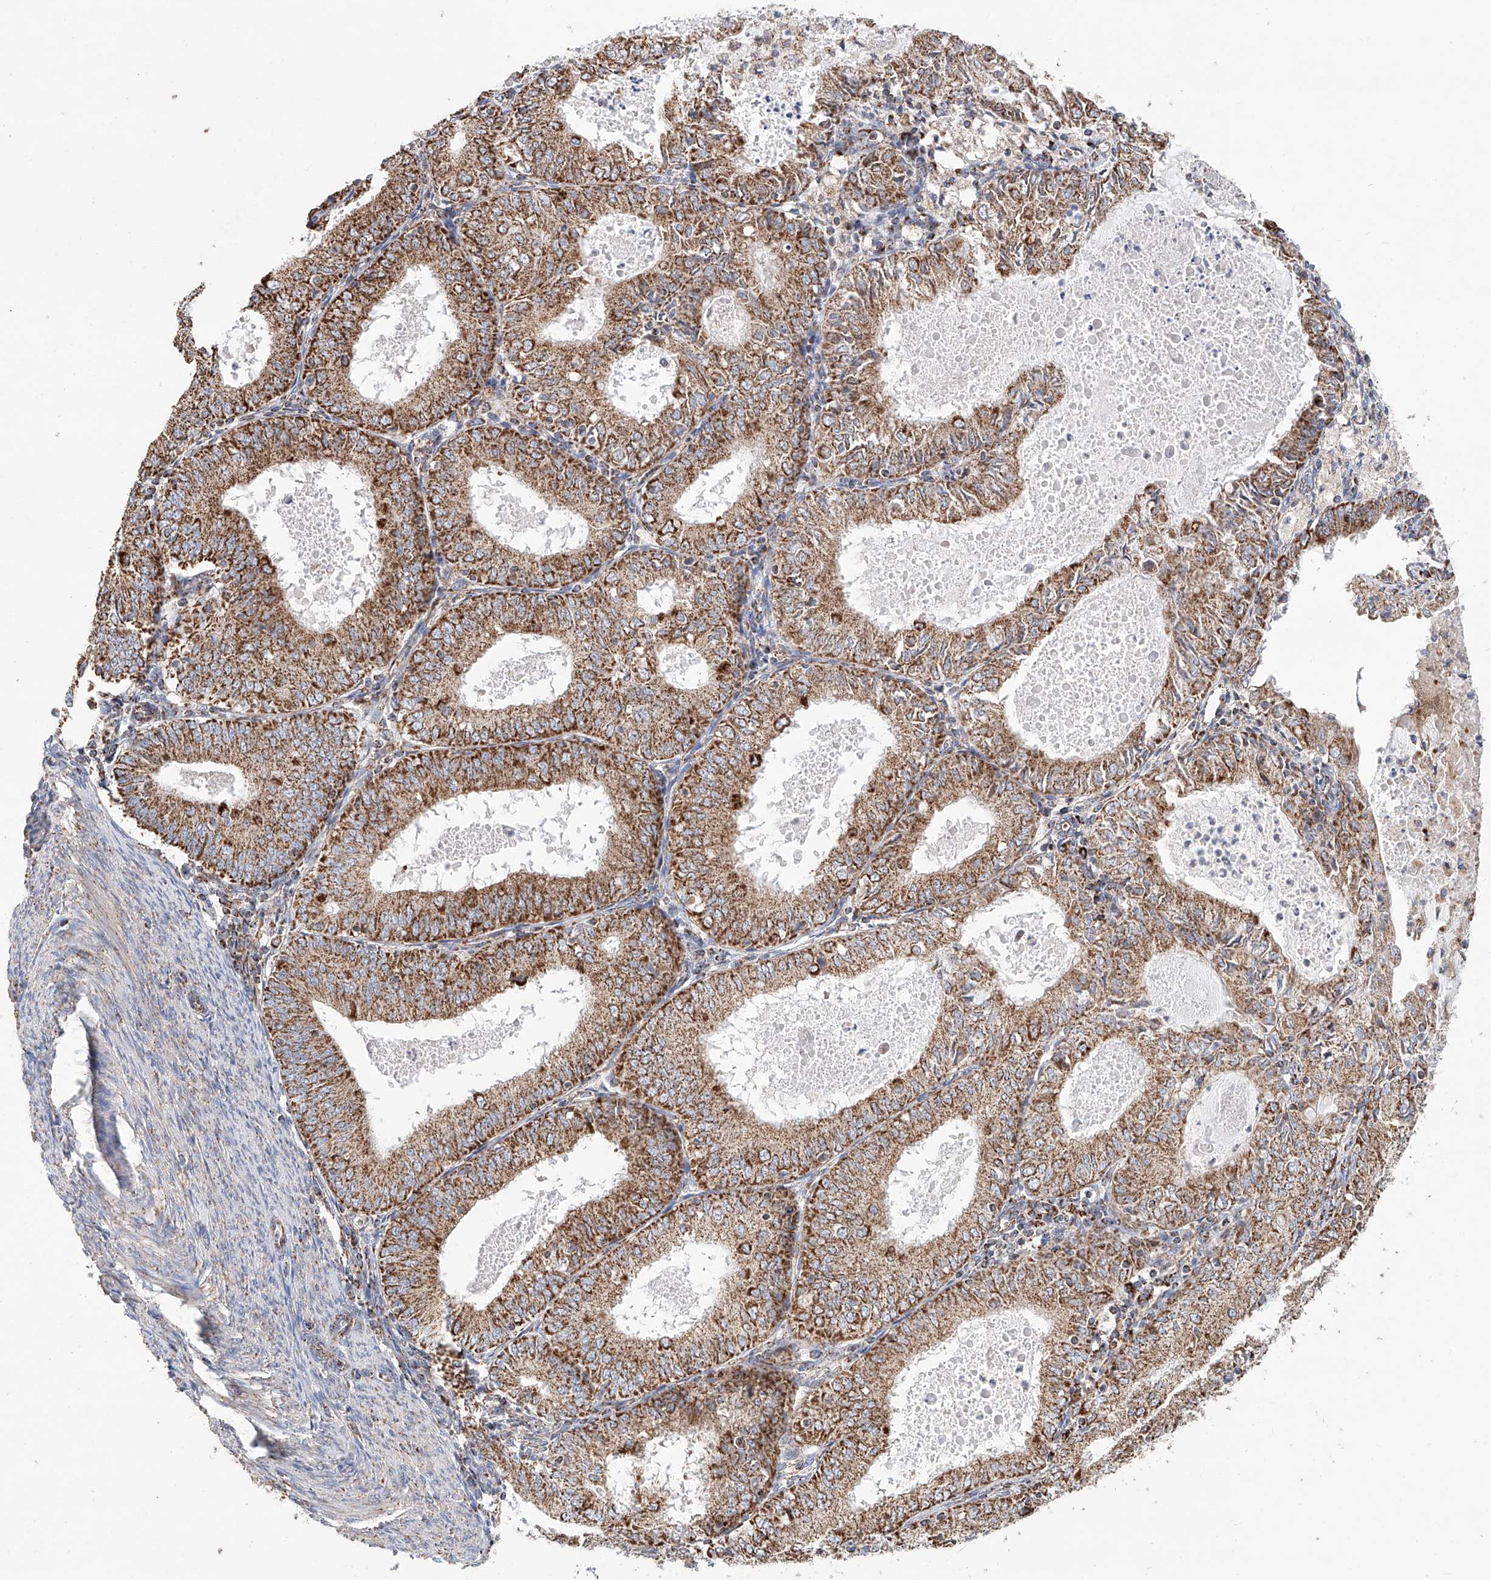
{"staining": {"intensity": "moderate", "quantity": ">75%", "location": "cytoplasmic/membranous"}, "tissue": "endometrial cancer", "cell_type": "Tumor cells", "image_type": "cancer", "snomed": [{"axis": "morphology", "description": "Adenocarcinoma, NOS"}, {"axis": "topography", "description": "Endometrium"}], "caption": "Protein staining of endometrial cancer tissue reveals moderate cytoplasmic/membranous positivity in about >75% of tumor cells.", "gene": "MCL1", "patient": {"sex": "female", "age": 57}}